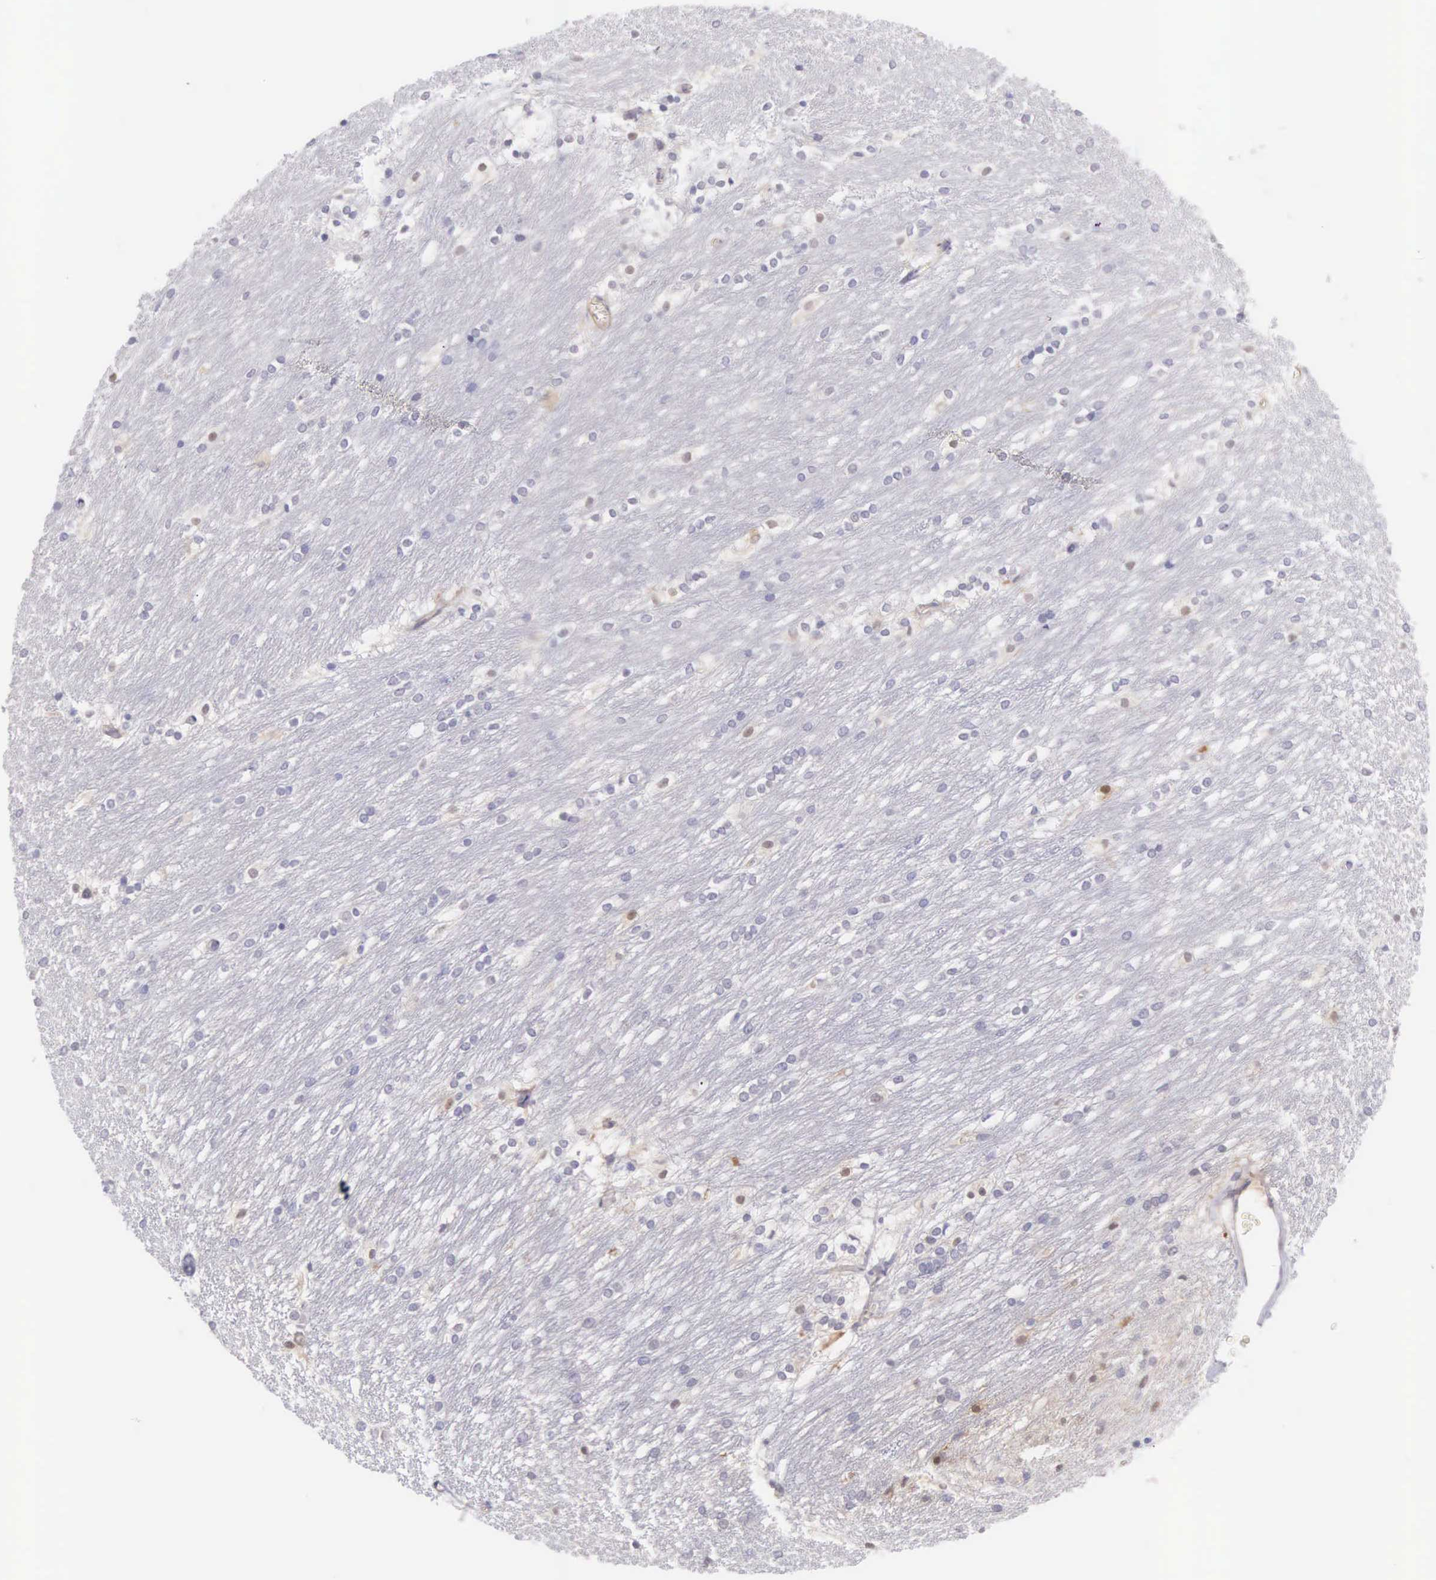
{"staining": {"intensity": "weak", "quantity": "<25%", "location": "nuclear"}, "tissue": "caudate", "cell_type": "Glial cells", "image_type": "normal", "snomed": [{"axis": "morphology", "description": "Normal tissue, NOS"}, {"axis": "topography", "description": "Lateral ventricle wall"}], "caption": "There is no significant staining in glial cells of caudate. (Brightfield microscopy of DAB immunohistochemistry at high magnification).", "gene": "ARFGAP3", "patient": {"sex": "female", "age": 19}}